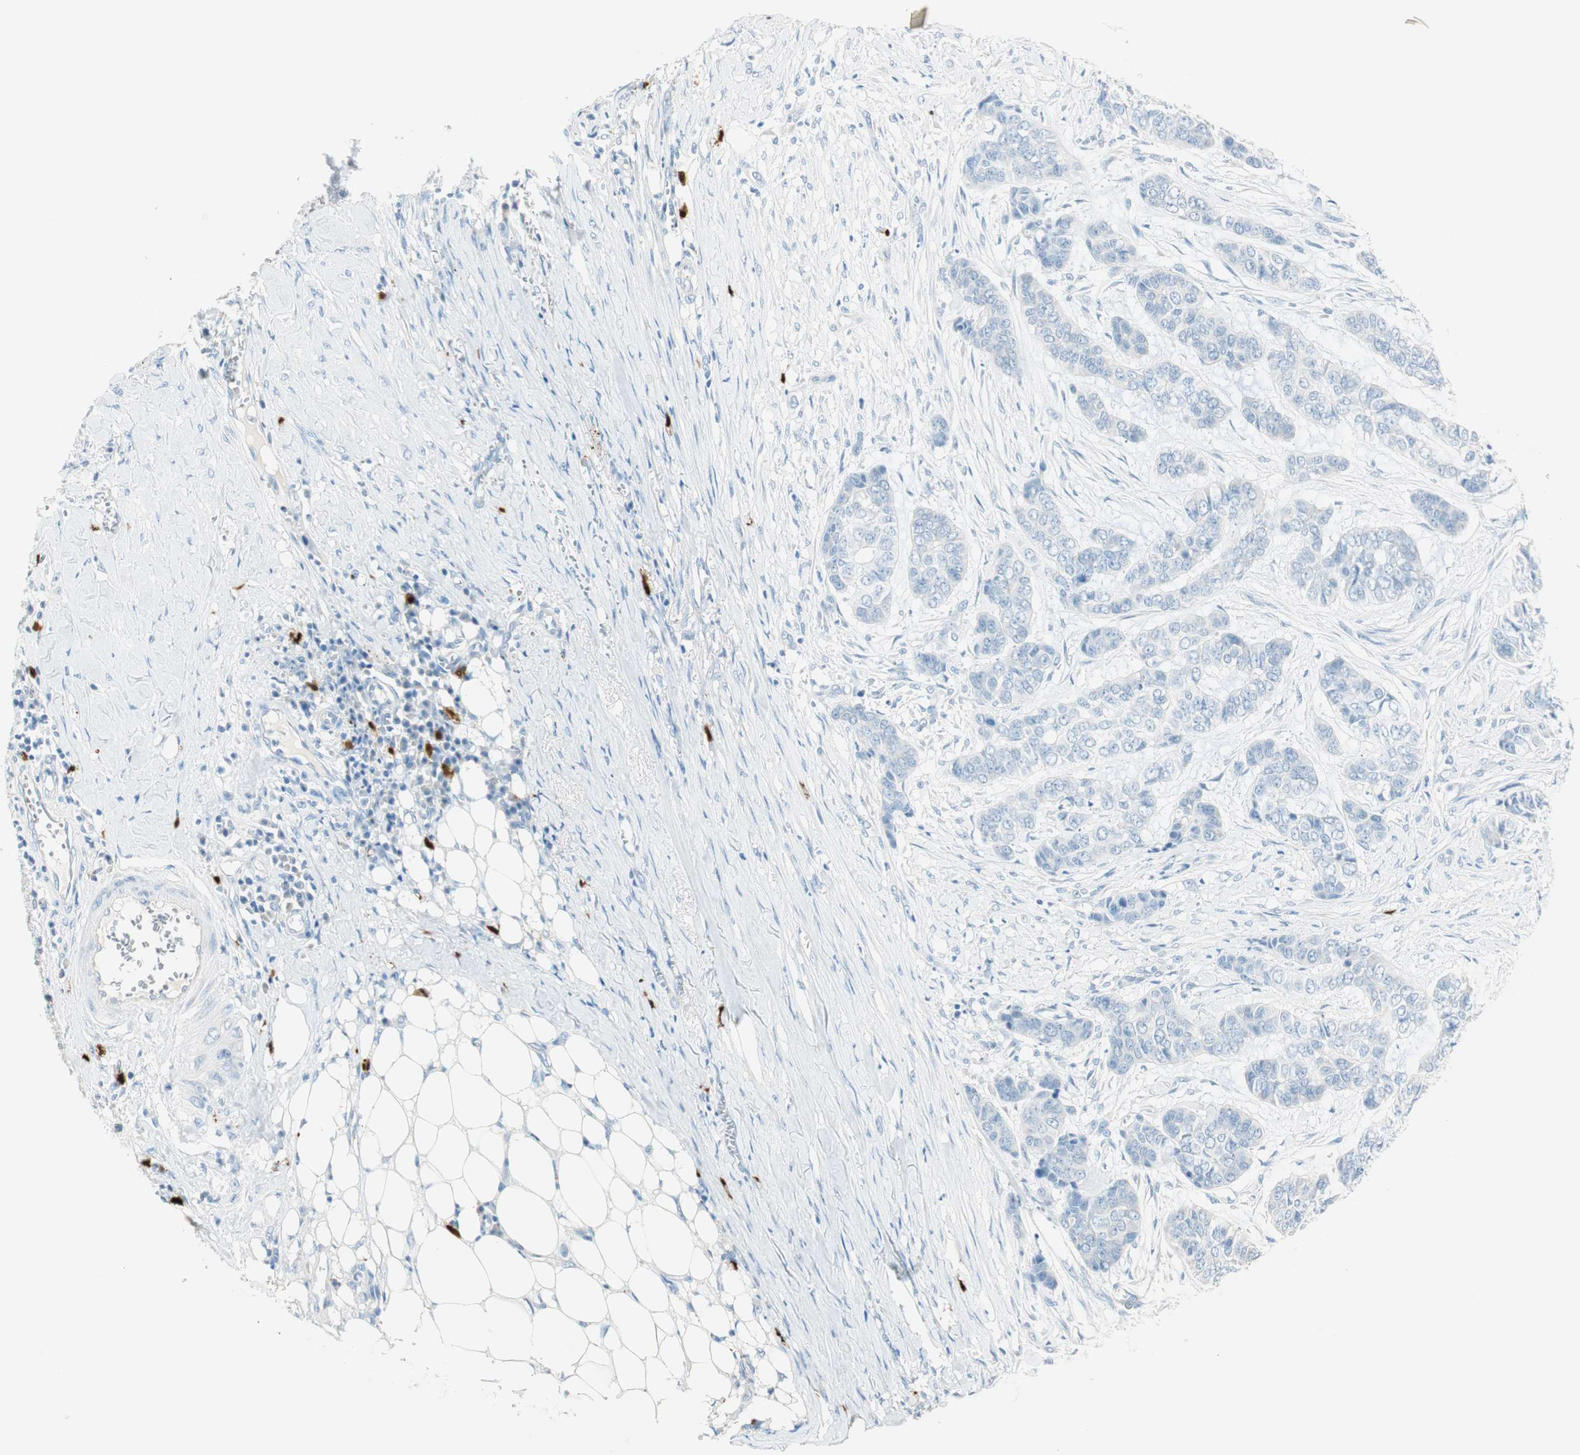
{"staining": {"intensity": "negative", "quantity": "none", "location": "none"}, "tissue": "skin cancer", "cell_type": "Tumor cells", "image_type": "cancer", "snomed": [{"axis": "morphology", "description": "Basal cell carcinoma"}, {"axis": "topography", "description": "Skin"}], "caption": "Tumor cells are negative for protein expression in human skin cancer (basal cell carcinoma). (Immunohistochemistry (ihc), brightfield microscopy, high magnification).", "gene": "HPGD", "patient": {"sex": "female", "age": 64}}